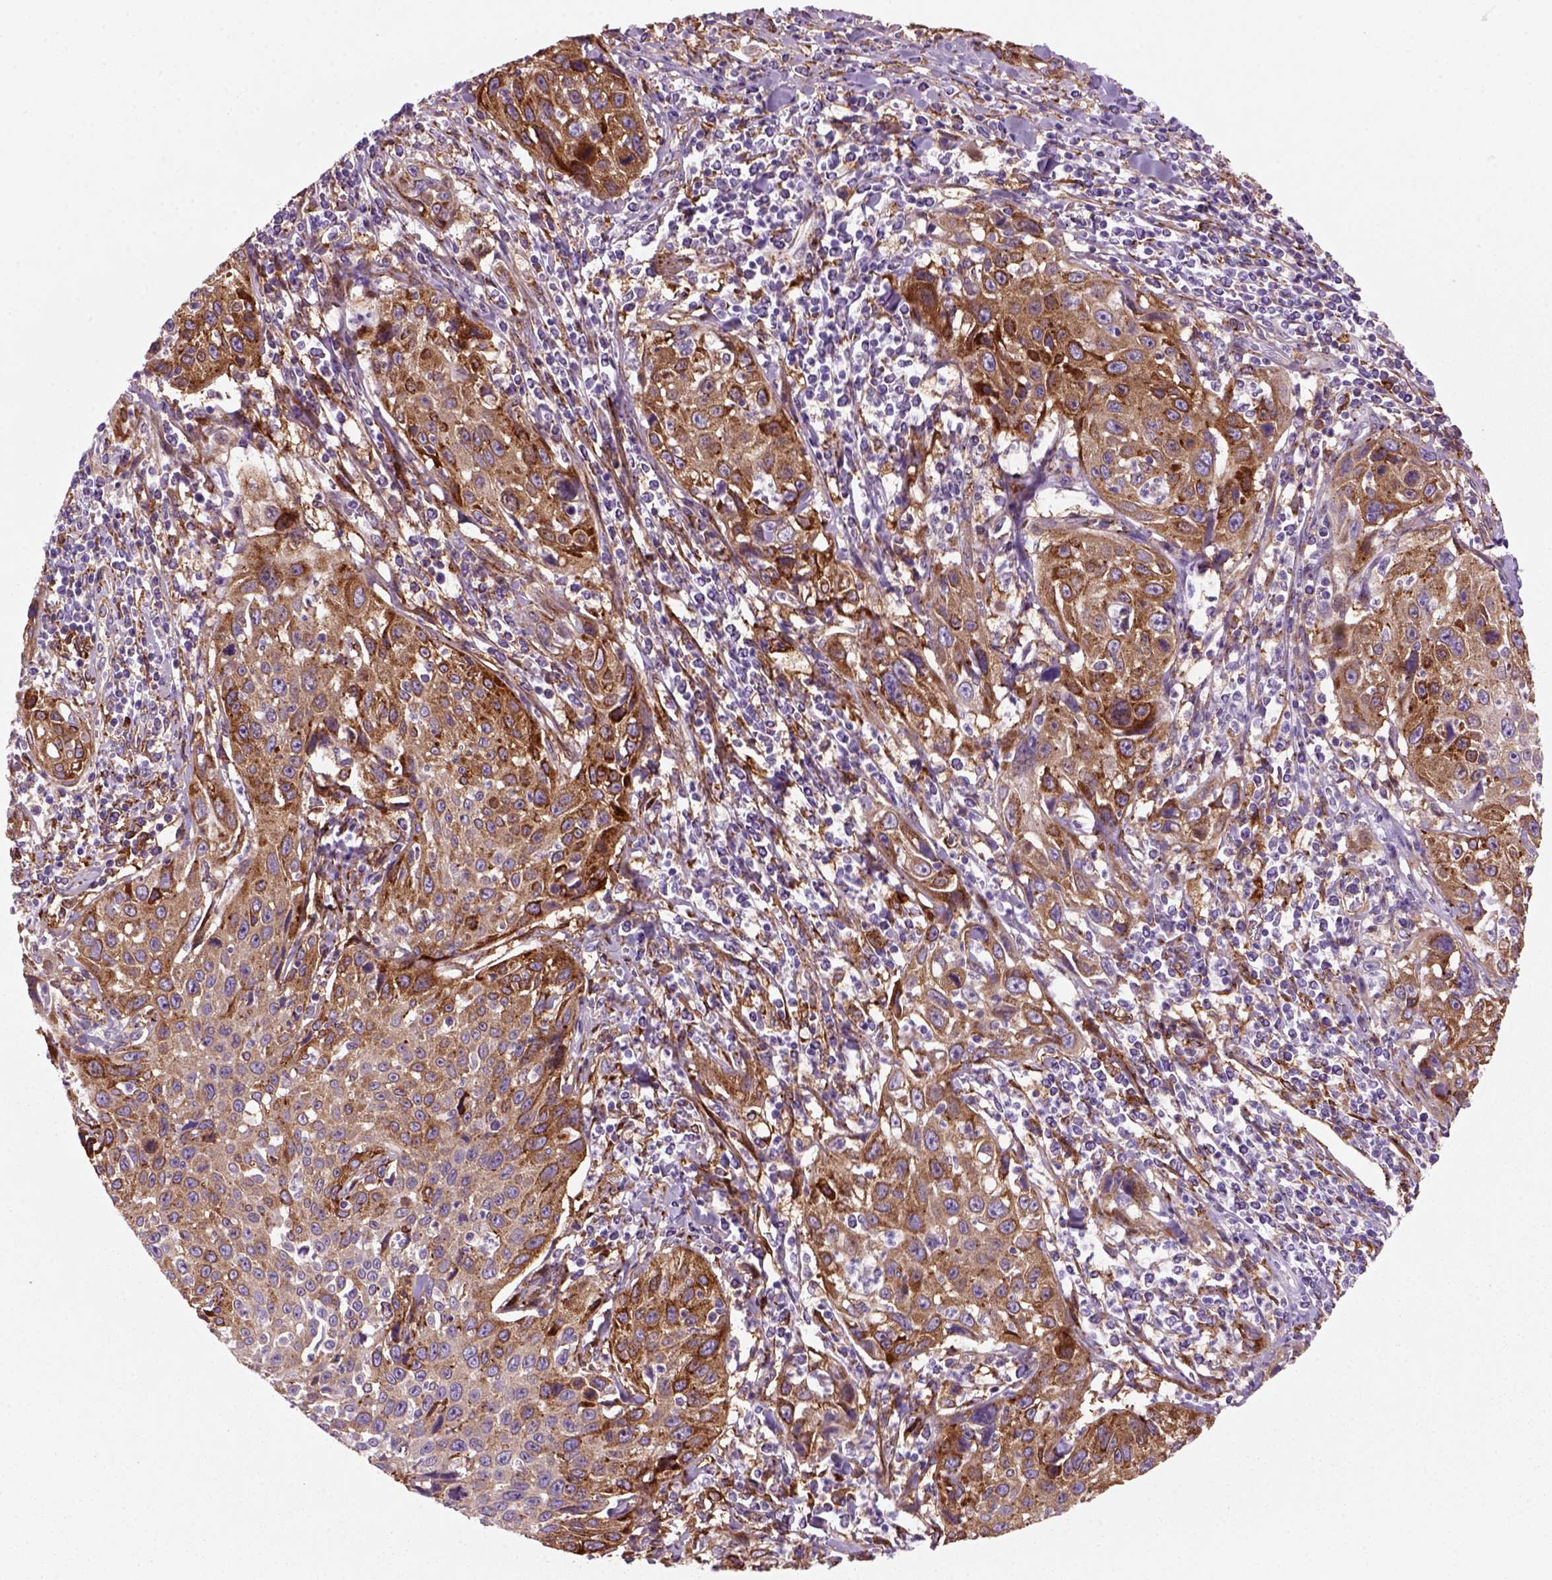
{"staining": {"intensity": "strong", "quantity": "25%-75%", "location": "cytoplasmic/membranous"}, "tissue": "cervical cancer", "cell_type": "Tumor cells", "image_type": "cancer", "snomed": [{"axis": "morphology", "description": "Squamous cell carcinoma, NOS"}, {"axis": "topography", "description": "Cervix"}], "caption": "A brown stain labels strong cytoplasmic/membranous positivity of a protein in human cervical squamous cell carcinoma tumor cells.", "gene": "MARCKS", "patient": {"sex": "female", "age": 26}}